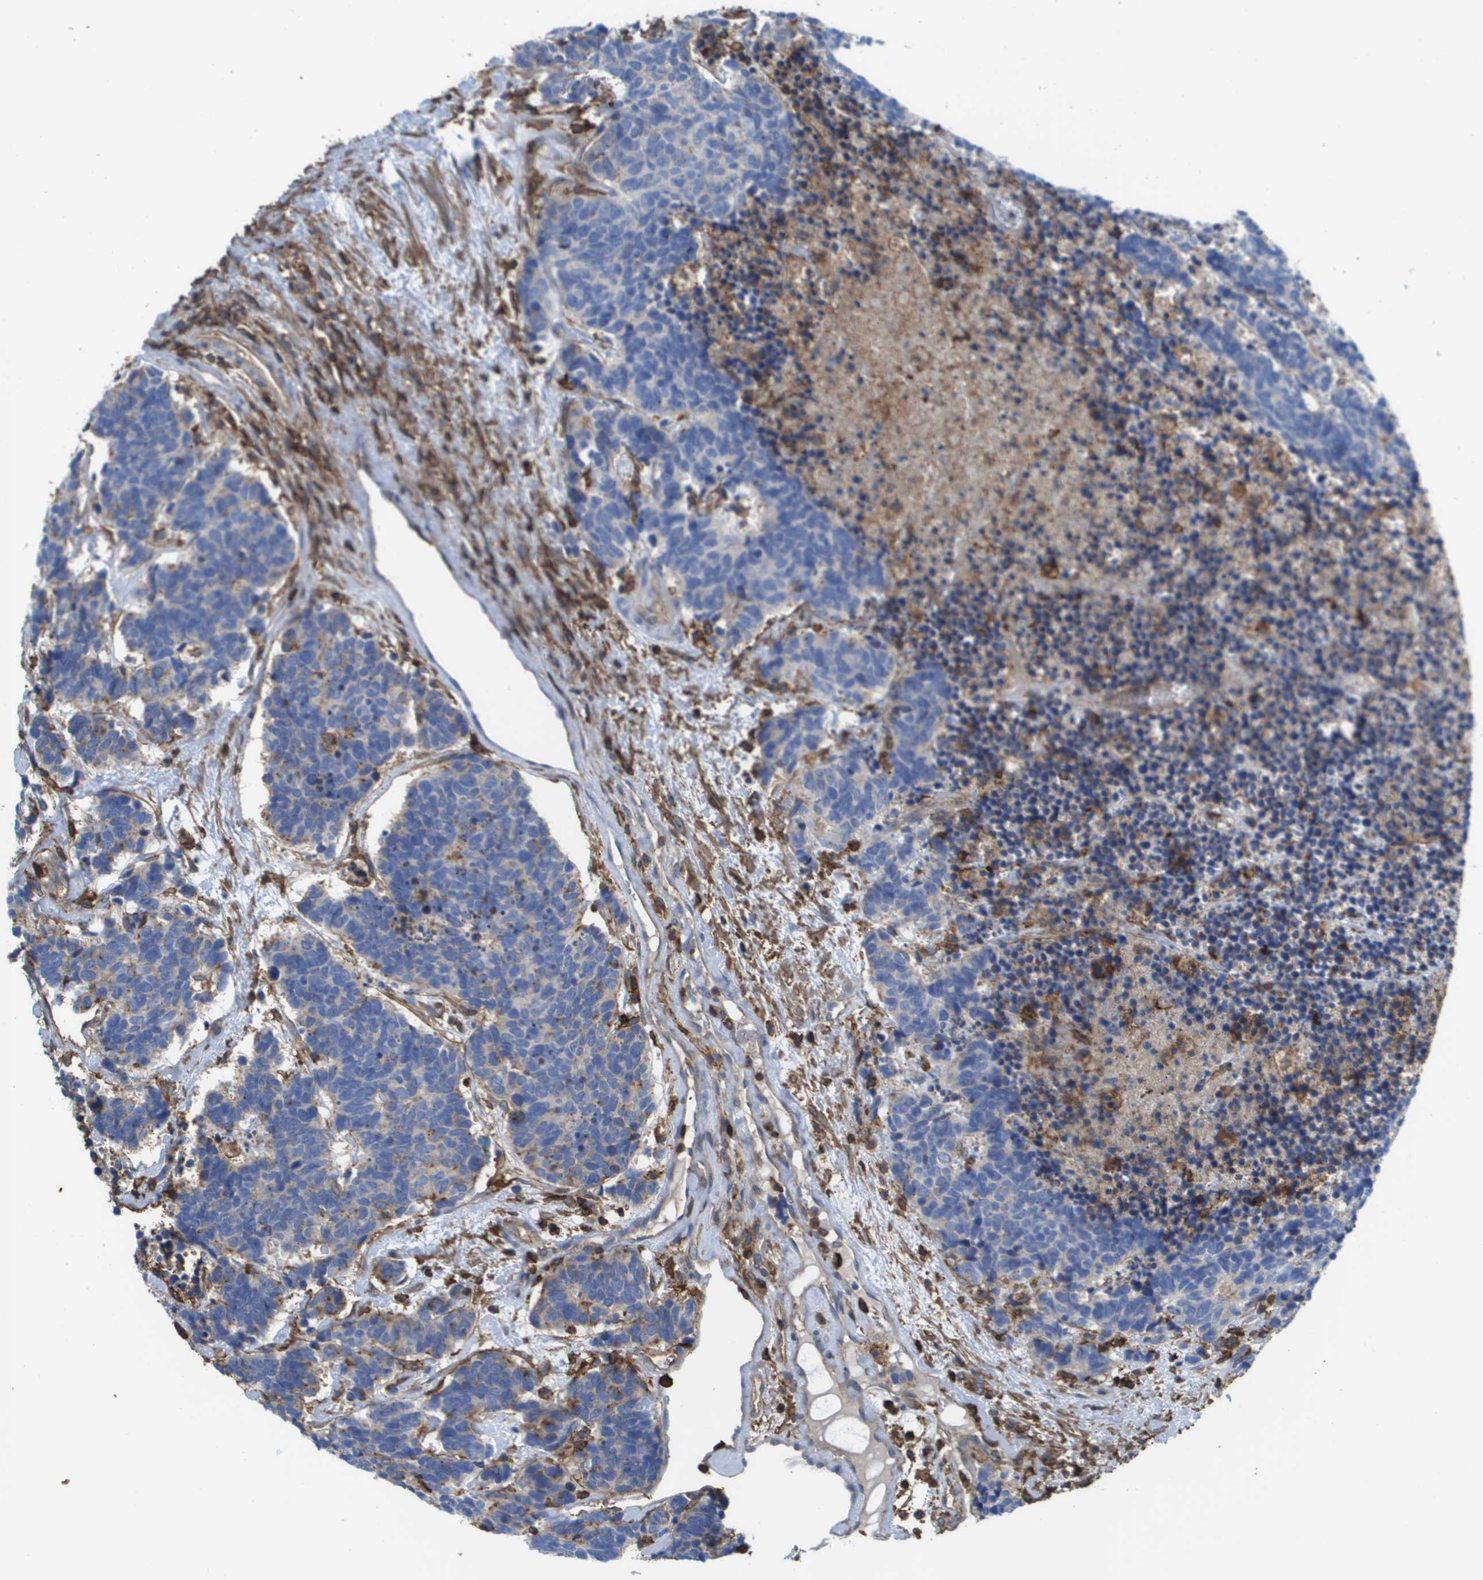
{"staining": {"intensity": "negative", "quantity": "none", "location": "none"}, "tissue": "carcinoid", "cell_type": "Tumor cells", "image_type": "cancer", "snomed": [{"axis": "morphology", "description": "Carcinoma, NOS"}, {"axis": "morphology", "description": "Carcinoid, malignant, NOS"}, {"axis": "topography", "description": "Urinary bladder"}], "caption": "This is a image of immunohistochemistry (IHC) staining of carcinoma, which shows no expression in tumor cells. (Brightfield microscopy of DAB (3,3'-diaminobenzidine) IHC at high magnification).", "gene": "PASK", "patient": {"sex": "male", "age": 57}}